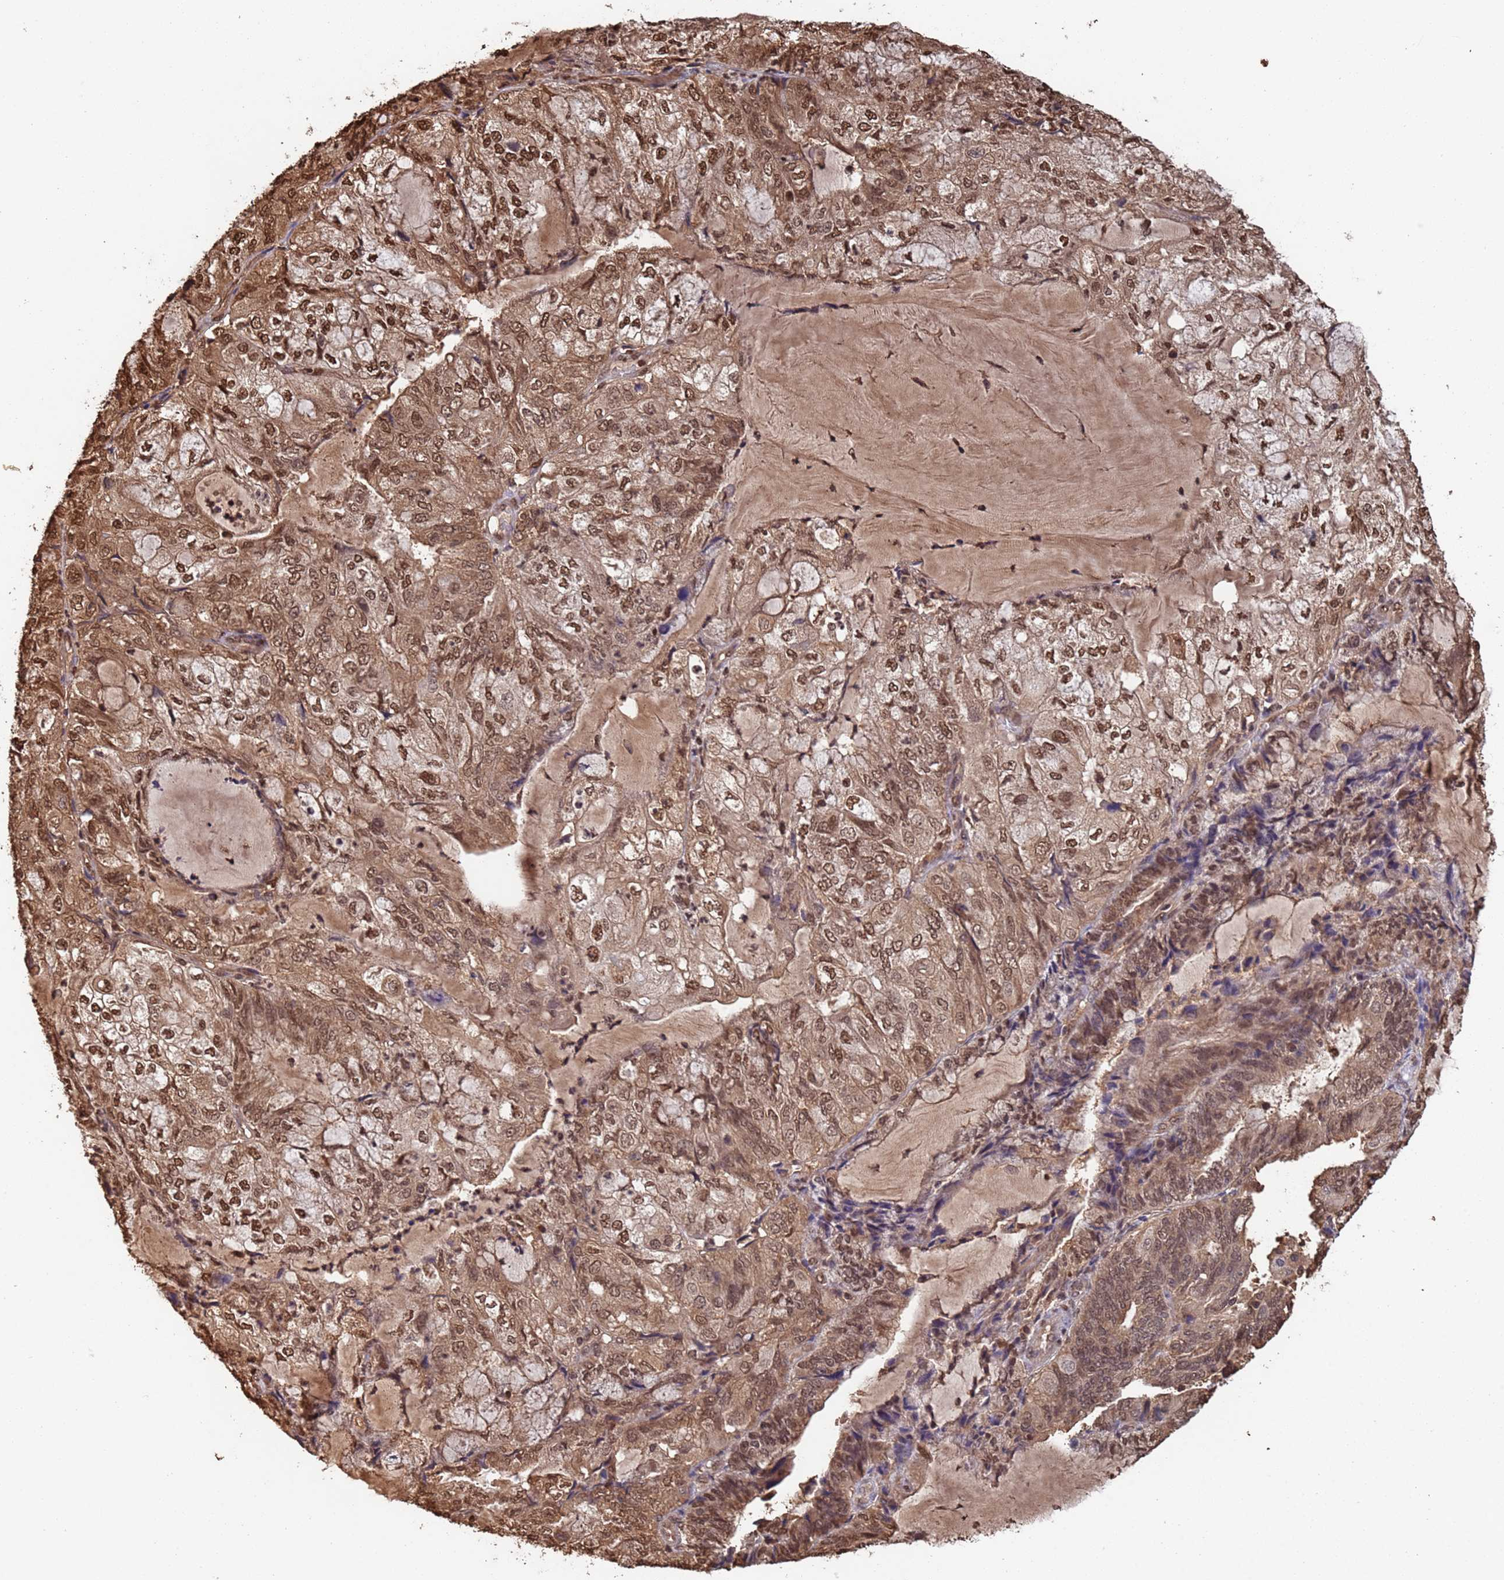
{"staining": {"intensity": "moderate", "quantity": ">75%", "location": "cytoplasmic/membranous,nuclear"}, "tissue": "endometrial cancer", "cell_type": "Tumor cells", "image_type": "cancer", "snomed": [{"axis": "morphology", "description": "Adenocarcinoma, NOS"}, {"axis": "topography", "description": "Endometrium"}], "caption": "There is medium levels of moderate cytoplasmic/membranous and nuclear staining in tumor cells of endometrial adenocarcinoma, as demonstrated by immunohistochemical staining (brown color).", "gene": "SUMO4", "patient": {"sex": "female", "age": 81}}